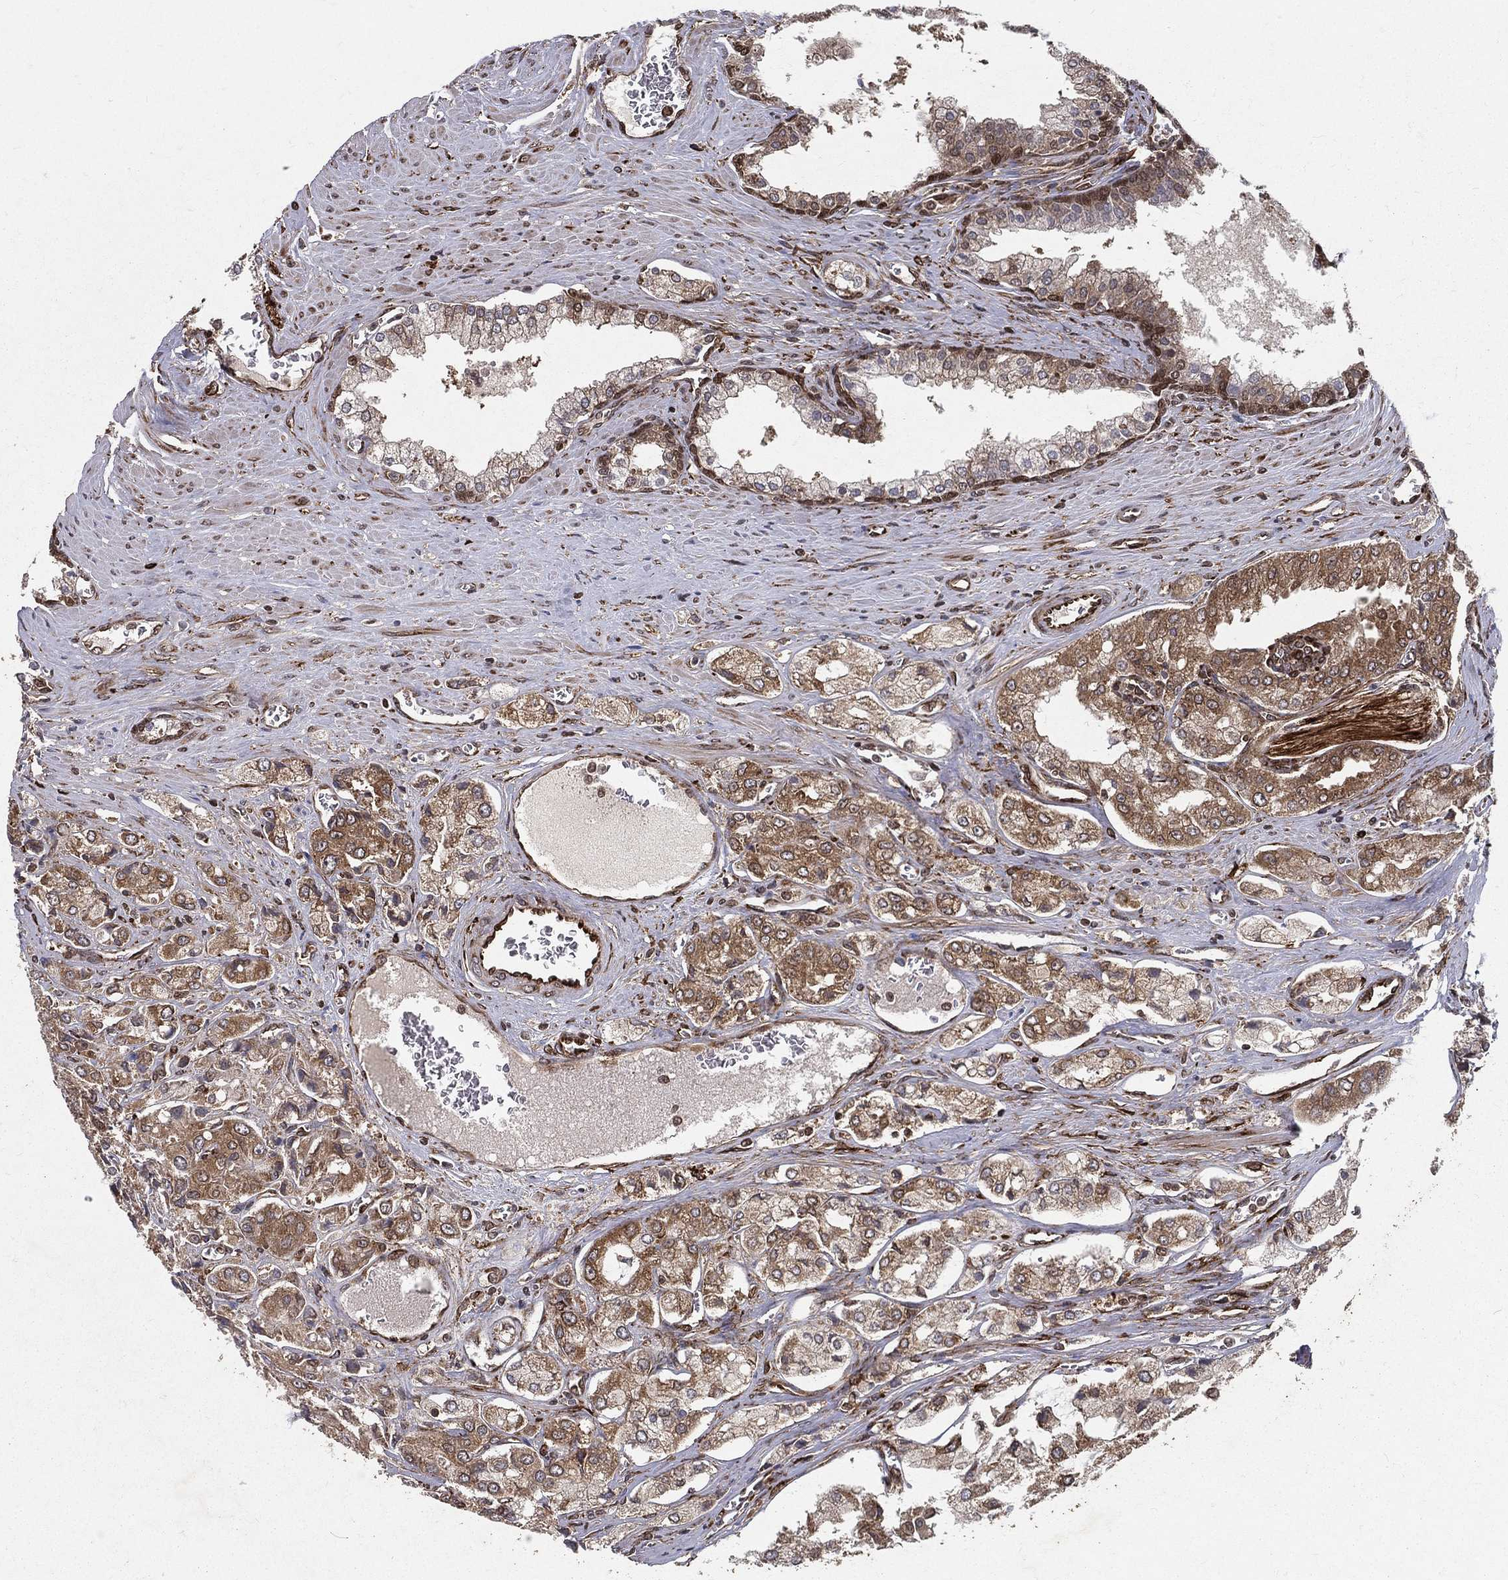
{"staining": {"intensity": "moderate", "quantity": ">75%", "location": "cytoplasmic/membranous"}, "tissue": "prostate cancer", "cell_type": "Tumor cells", "image_type": "cancer", "snomed": [{"axis": "morphology", "description": "Adenocarcinoma, NOS"}, {"axis": "topography", "description": "Prostate and seminal vesicle, NOS"}, {"axis": "topography", "description": "Prostate"}], "caption": "Immunohistochemistry (IHC) image of prostate cancer (adenocarcinoma) stained for a protein (brown), which reveals medium levels of moderate cytoplasmic/membranous staining in approximately >75% of tumor cells.", "gene": "CERS2", "patient": {"sex": "male", "age": 67}}